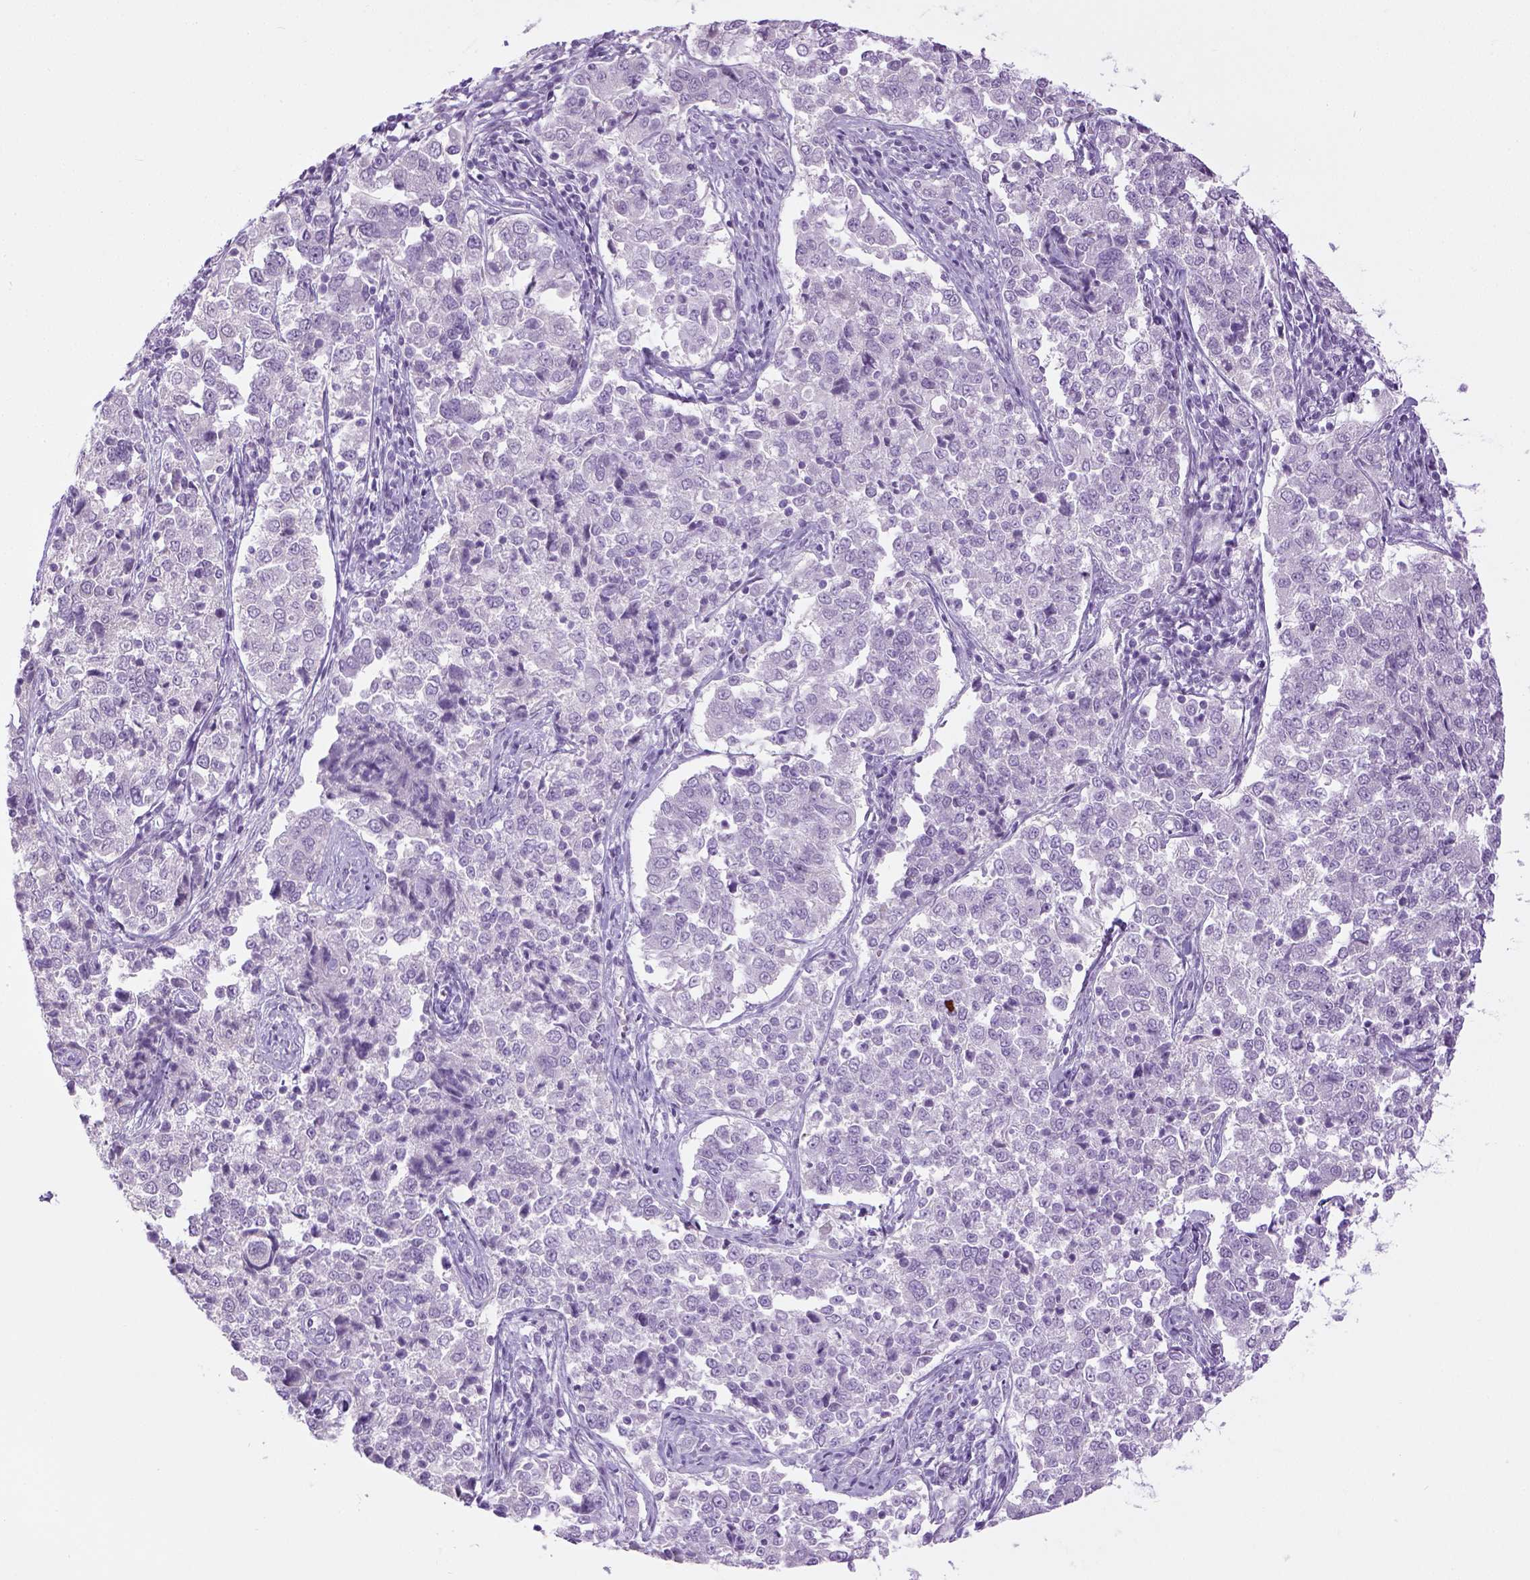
{"staining": {"intensity": "negative", "quantity": "none", "location": "none"}, "tissue": "endometrial cancer", "cell_type": "Tumor cells", "image_type": "cancer", "snomed": [{"axis": "morphology", "description": "Adenocarcinoma, NOS"}, {"axis": "topography", "description": "Endometrium"}], "caption": "Endometrial cancer was stained to show a protein in brown. There is no significant expression in tumor cells.", "gene": "LGSN", "patient": {"sex": "female", "age": 43}}